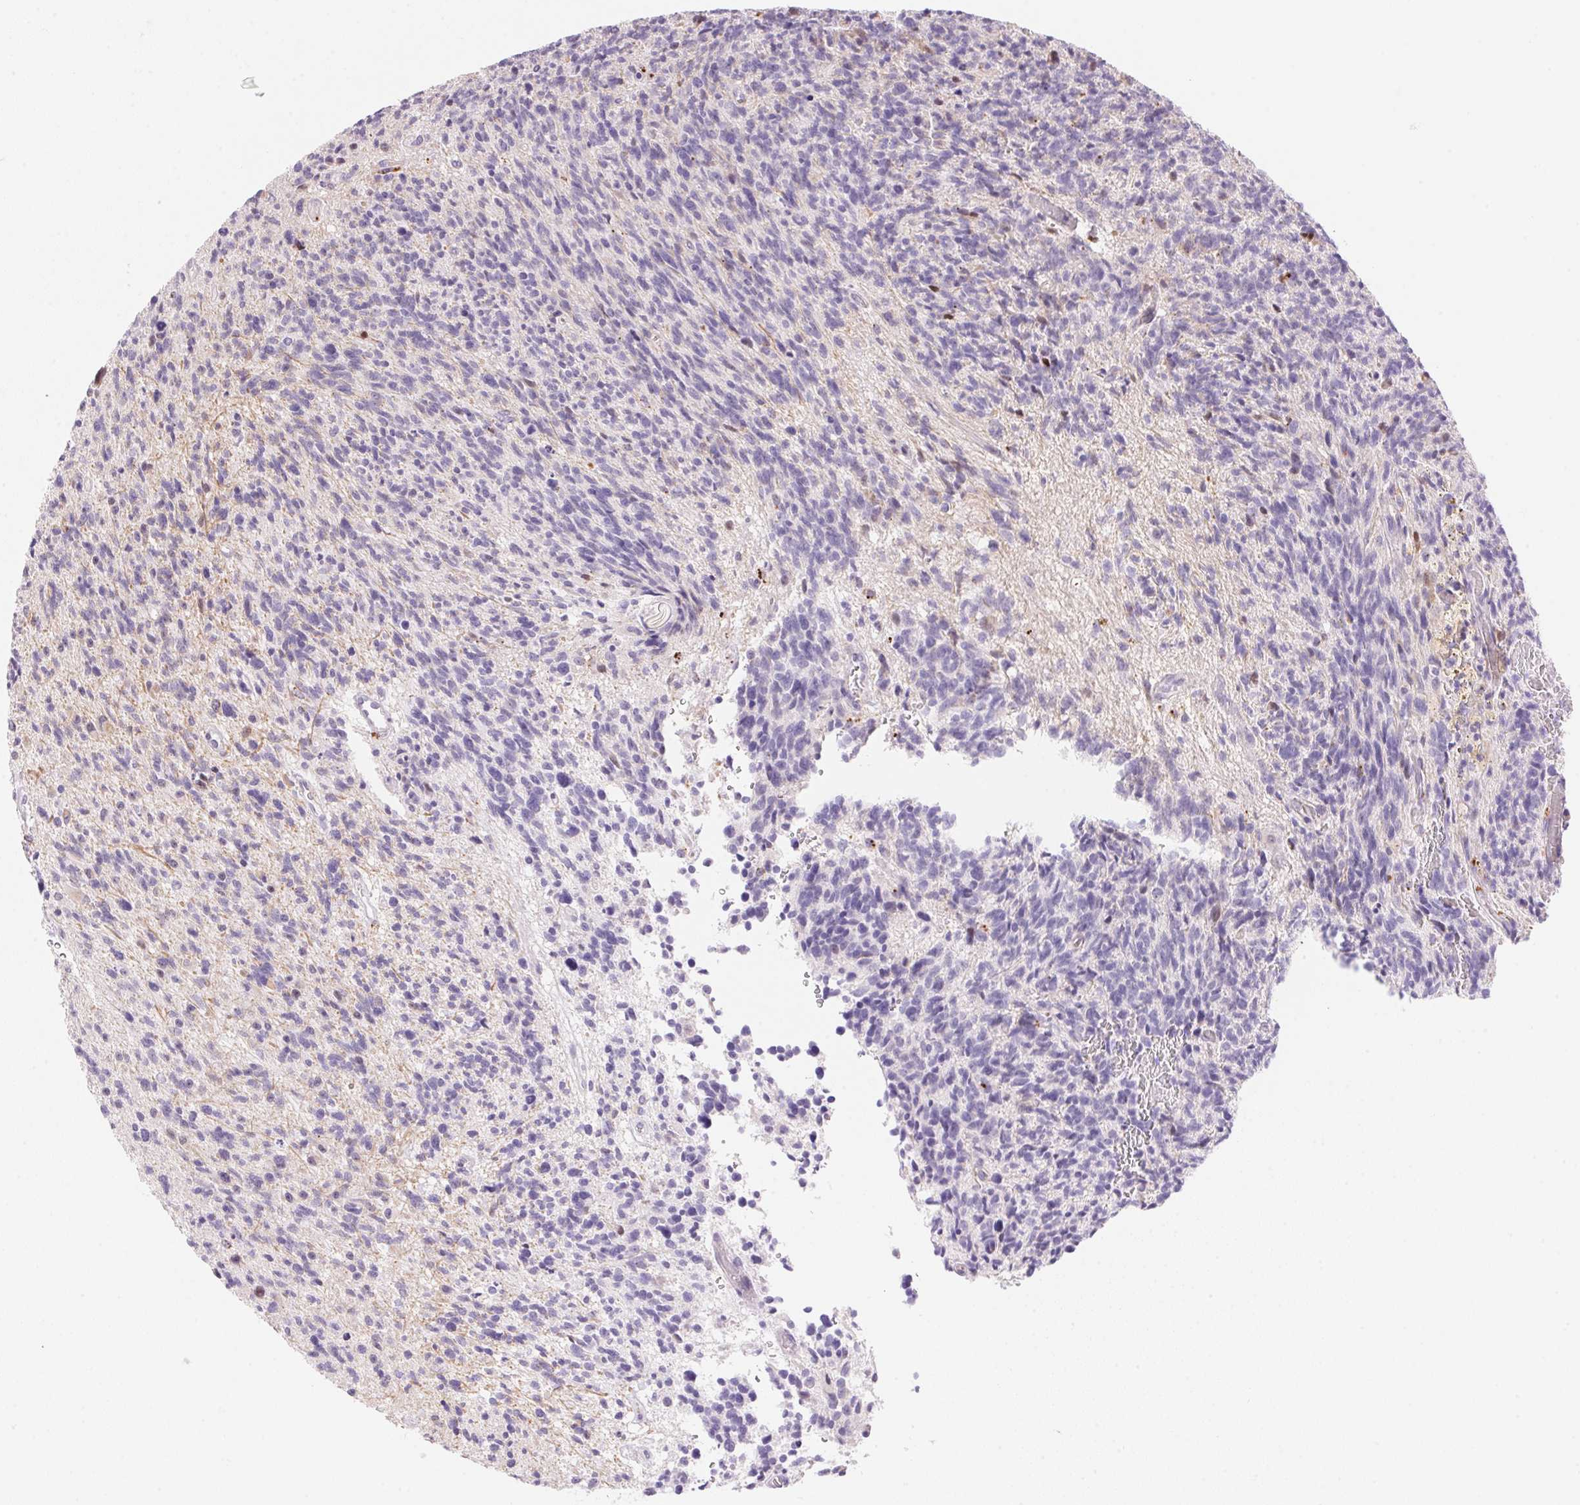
{"staining": {"intensity": "negative", "quantity": "none", "location": "none"}, "tissue": "glioma", "cell_type": "Tumor cells", "image_type": "cancer", "snomed": [{"axis": "morphology", "description": "Glioma, malignant, High grade"}, {"axis": "topography", "description": "Brain"}], "caption": "Tumor cells show no significant protein positivity in glioma.", "gene": "TEKT1", "patient": {"sex": "male", "age": 29}}